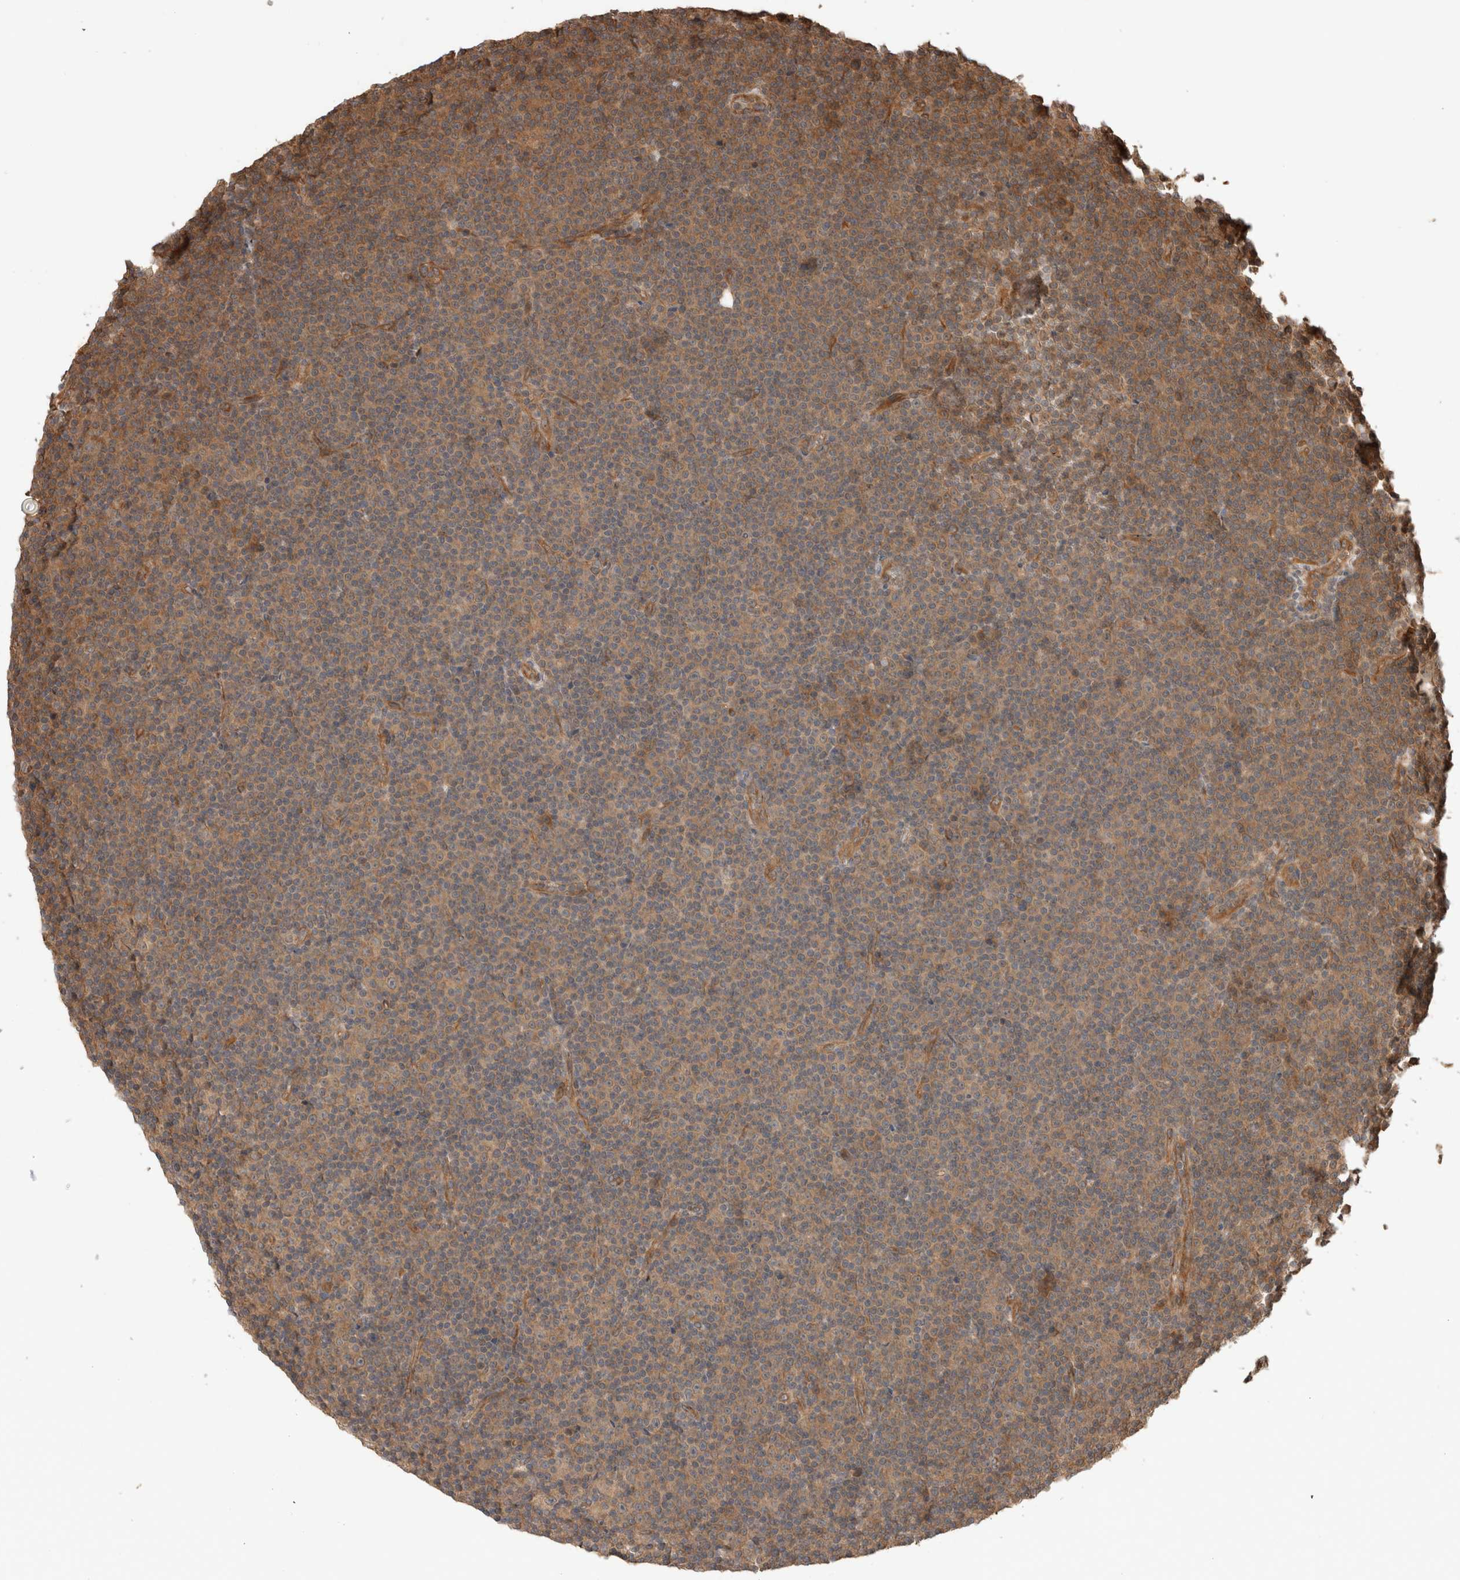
{"staining": {"intensity": "weak", "quantity": ">75%", "location": "cytoplasmic/membranous"}, "tissue": "lymphoma", "cell_type": "Tumor cells", "image_type": "cancer", "snomed": [{"axis": "morphology", "description": "Malignant lymphoma, non-Hodgkin's type, Low grade"}, {"axis": "topography", "description": "Lymph node"}], "caption": "Immunohistochemistry (IHC) of lymphoma demonstrates low levels of weak cytoplasmic/membranous staining in about >75% of tumor cells. Nuclei are stained in blue.", "gene": "OTUD6B", "patient": {"sex": "female", "age": 67}}